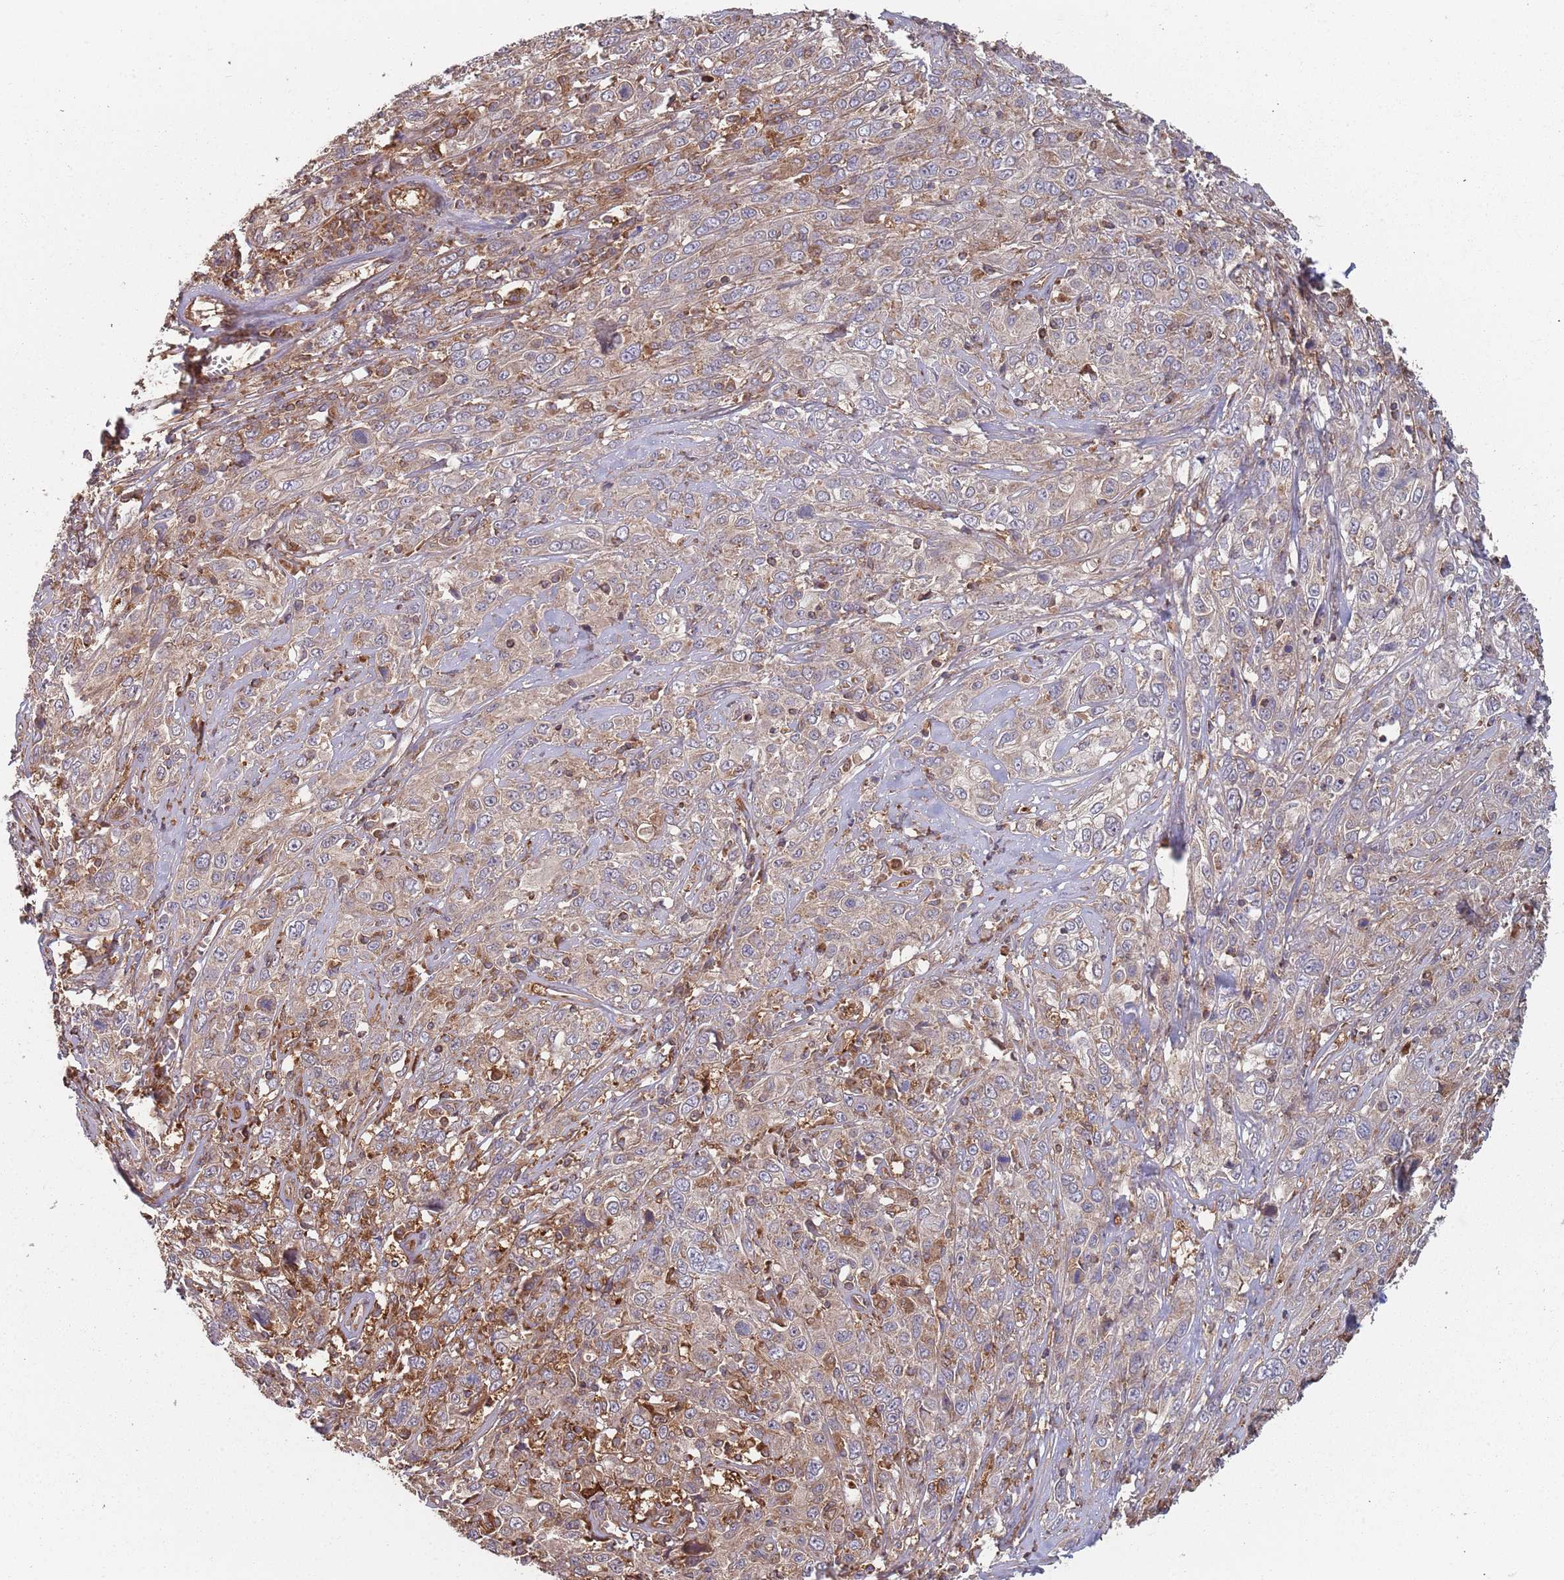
{"staining": {"intensity": "weak", "quantity": "25%-75%", "location": "cytoplasmic/membranous"}, "tissue": "cervical cancer", "cell_type": "Tumor cells", "image_type": "cancer", "snomed": [{"axis": "morphology", "description": "Squamous cell carcinoma, NOS"}, {"axis": "topography", "description": "Cervix"}], "caption": "Immunohistochemistry image of cervical cancer stained for a protein (brown), which exhibits low levels of weak cytoplasmic/membranous positivity in approximately 25%-75% of tumor cells.", "gene": "GDI2", "patient": {"sex": "female", "age": 46}}